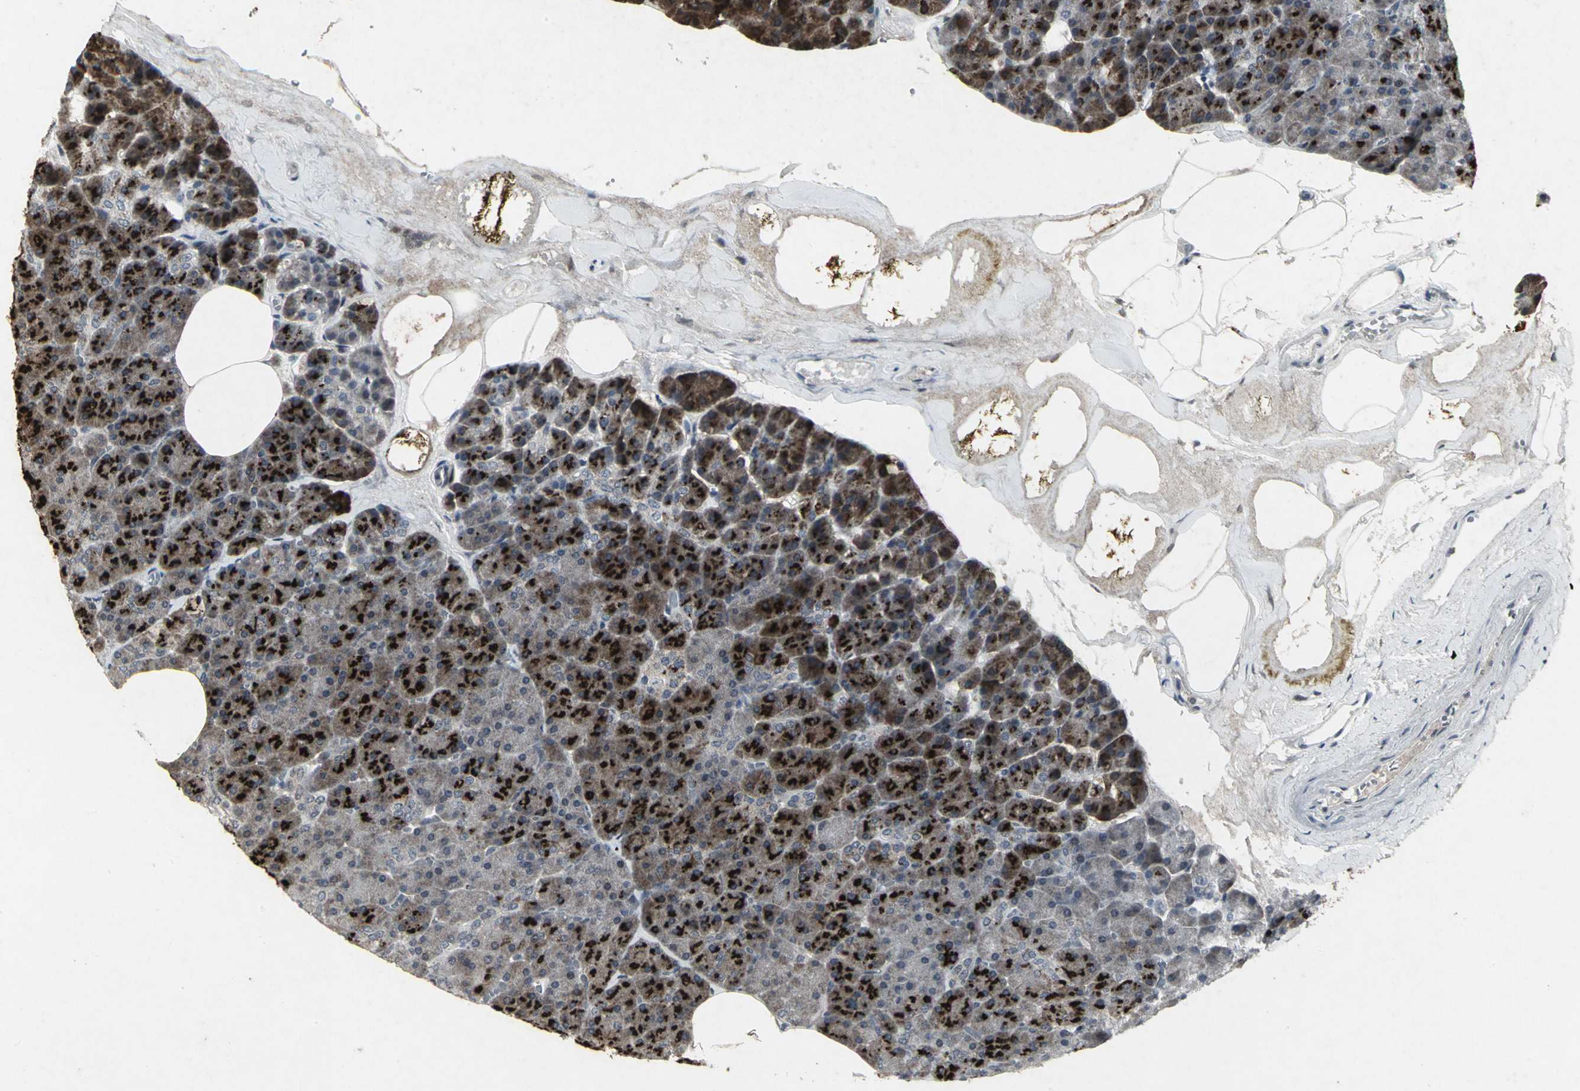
{"staining": {"intensity": "strong", "quantity": ">75%", "location": "cytoplasmic/membranous"}, "tissue": "pancreas", "cell_type": "Exocrine glandular cells", "image_type": "normal", "snomed": [{"axis": "morphology", "description": "Normal tissue, NOS"}, {"axis": "topography", "description": "Pancreas"}], "caption": "Exocrine glandular cells exhibit high levels of strong cytoplasmic/membranous positivity in approximately >75% of cells in normal human pancreas. (Stains: DAB in brown, nuclei in blue, Microscopy: brightfield microscopy at high magnification).", "gene": "BMP4", "patient": {"sex": "female", "age": 35}}